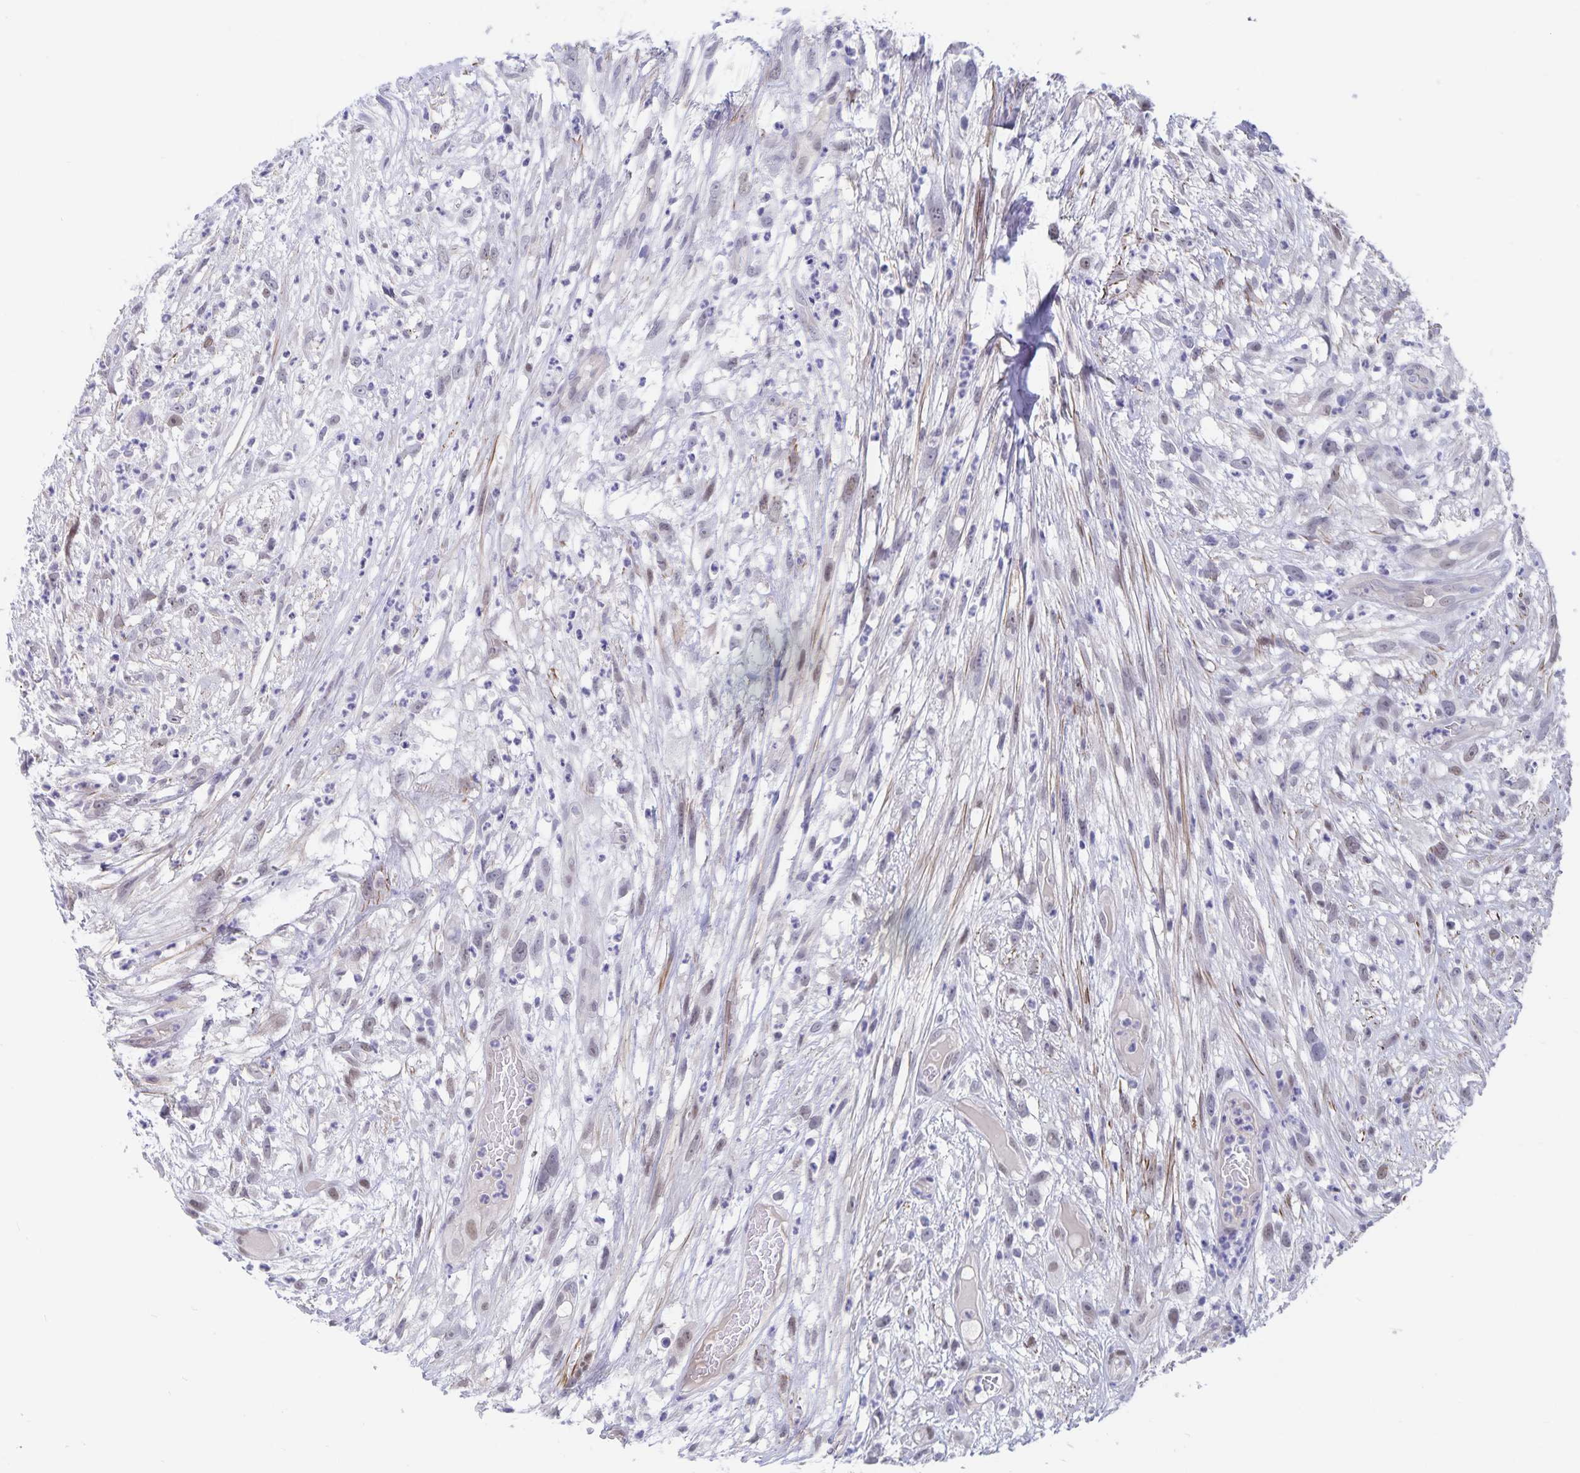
{"staining": {"intensity": "weak", "quantity": "<25%", "location": "nuclear"}, "tissue": "head and neck cancer", "cell_type": "Tumor cells", "image_type": "cancer", "snomed": [{"axis": "morphology", "description": "Squamous cell carcinoma, NOS"}, {"axis": "topography", "description": "Head-Neck"}], "caption": "Immunohistochemistry (IHC) of human head and neck squamous cell carcinoma displays no expression in tumor cells.", "gene": "BAG6", "patient": {"sex": "male", "age": 65}}